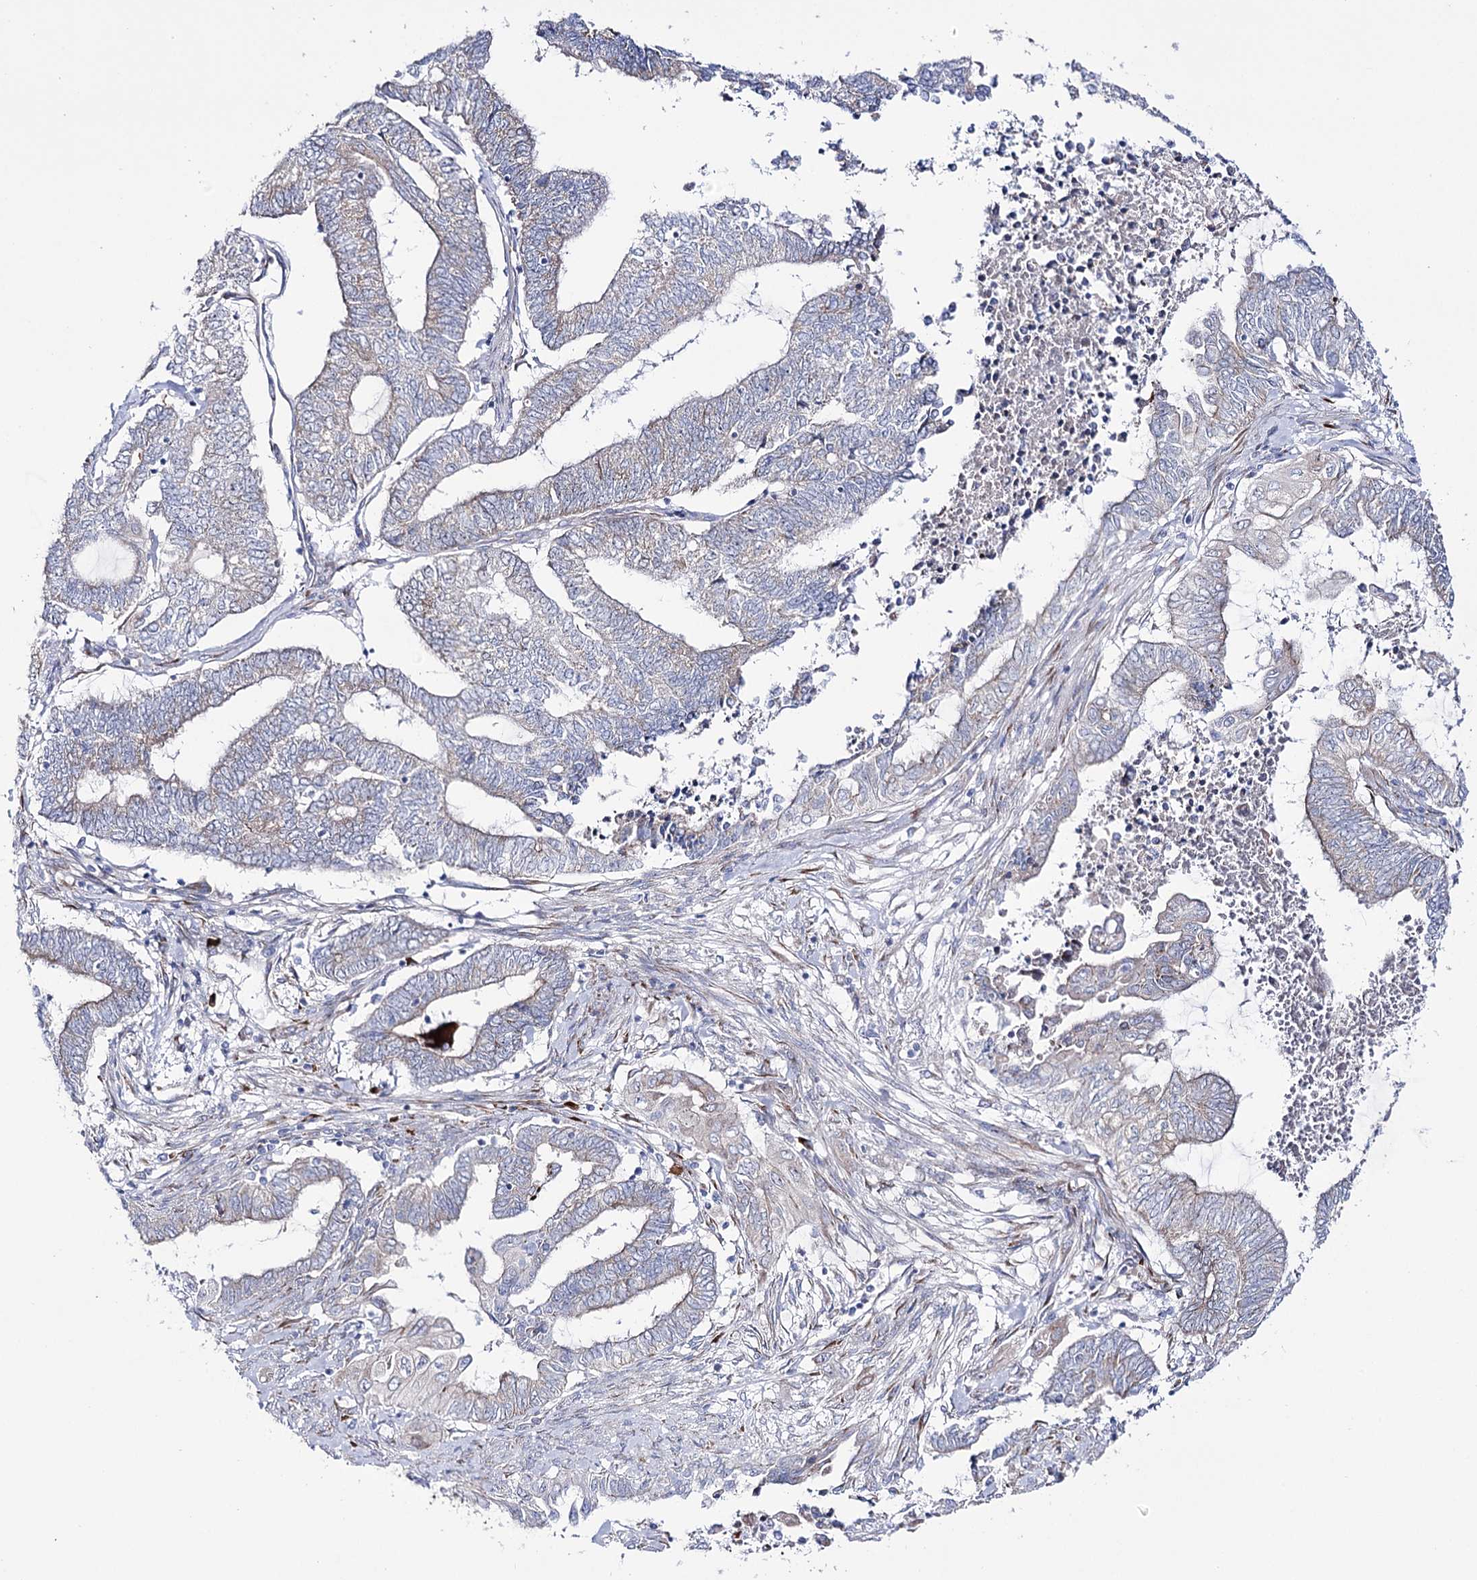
{"staining": {"intensity": "negative", "quantity": "none", "location": "none"}, "tissue": "endometrial cancer", "cell_type": "Tumor cells", "image_type": "cancer", "snomed": [{"axis": "morphology", "description": "Adenocarcinoma, NOS"}, {"axis": "topography", "description": "Uterus"}, {"axis": "topography", "description": "Endometrium"}], "caption": "A histopathology image of human endometrial cancer is negative for staining in tumor cells.", "gene": "METTL5", "patient": {"sex": "female", "age": 70}}